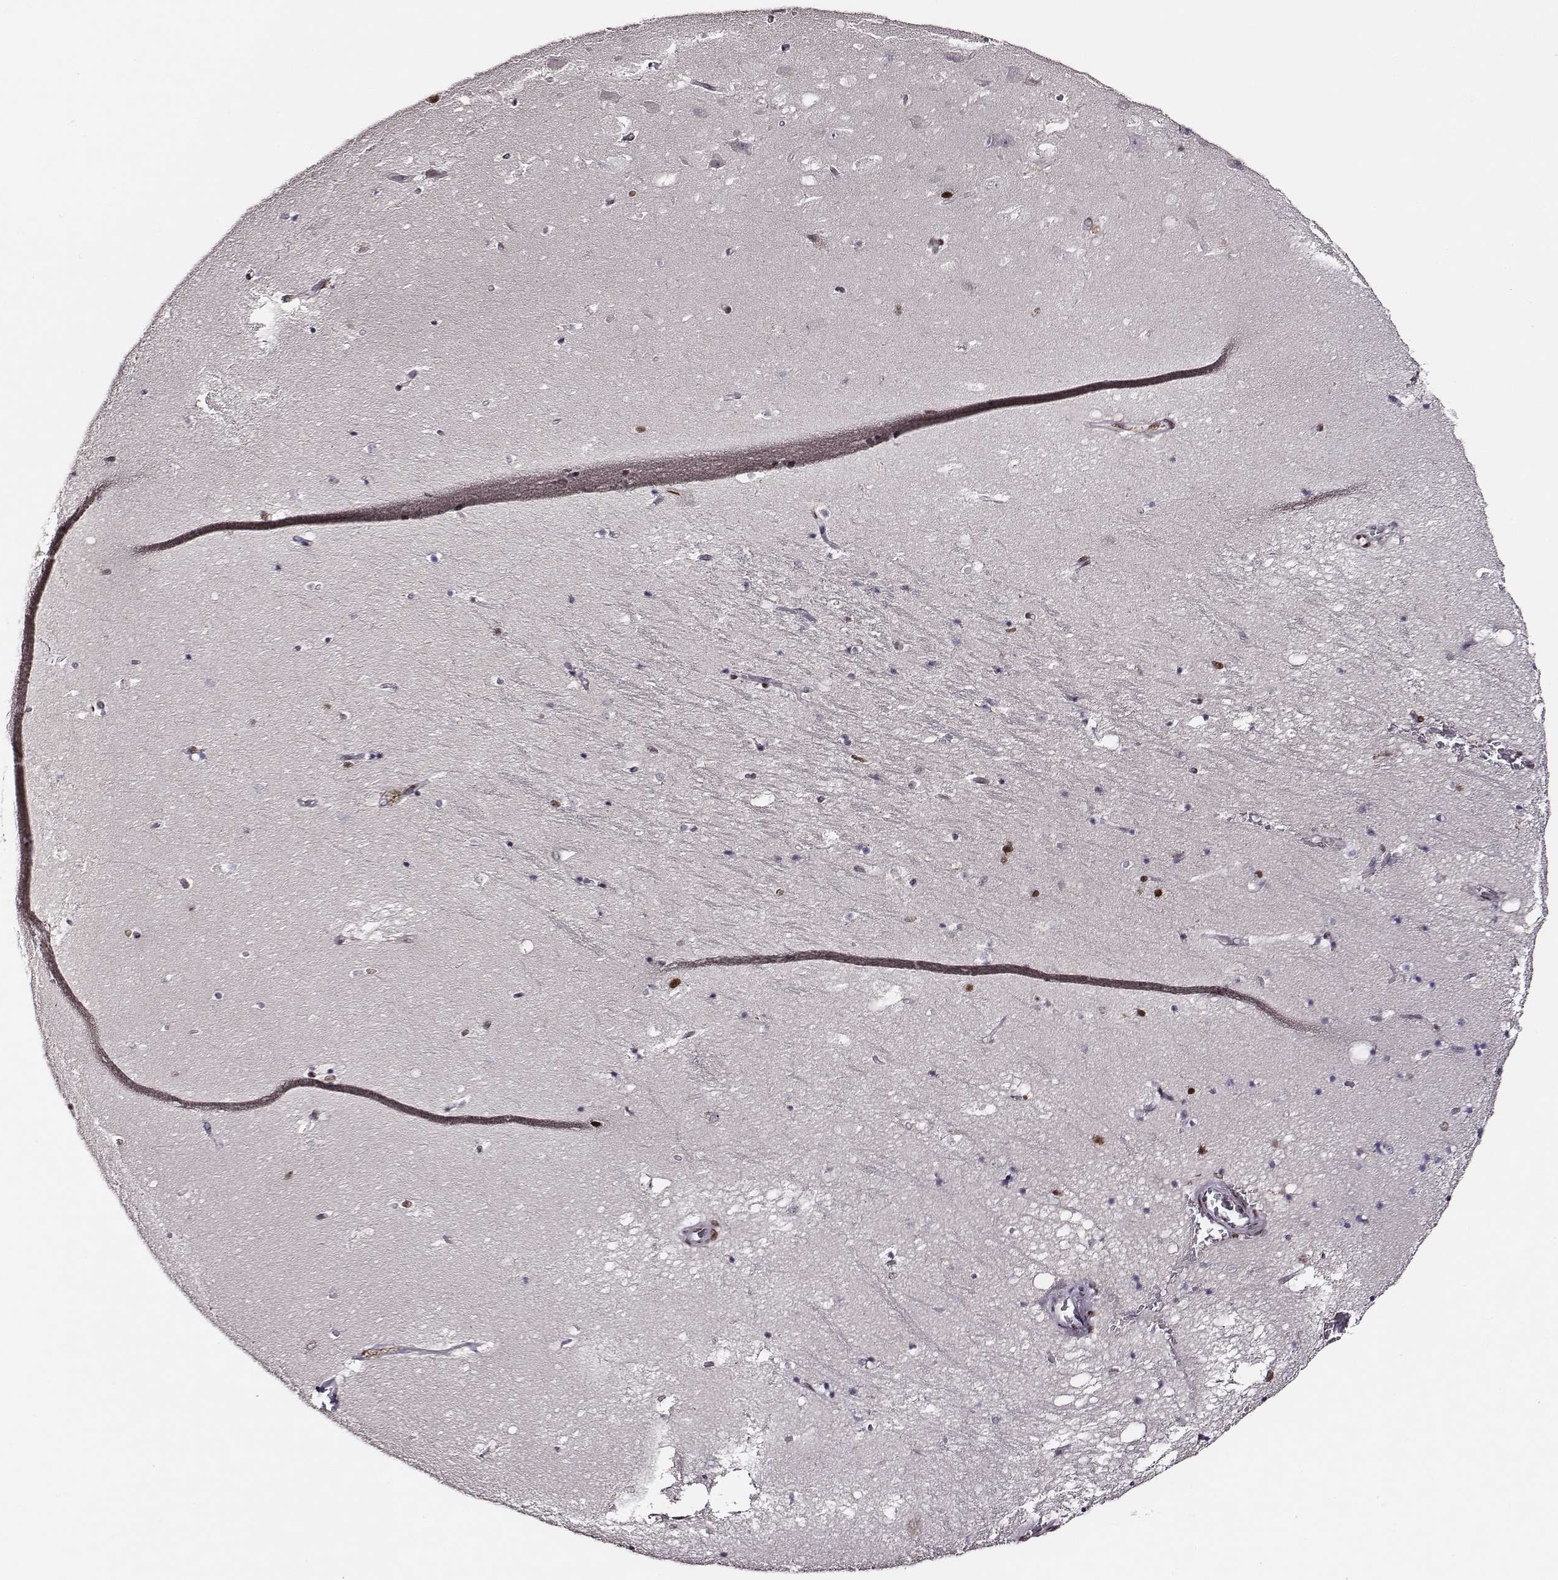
{"staining": {"intensity": "moderate", "quantity": "25%-75%", "location": "nuclear"}, "tissue": "hippocampus", "cell_type": "Glial cells", "image_type": "normal", "snomed": [{"axis": "morphology", "description": "Normal tissue, NOS"}, {"axis": "topography", "description": "Hippocampus"}], "caption": "Protein staining by immunohistochemistry reveals moderate nuclear staining in approximately 25%-75% of glial cells in unremarkable hippocampus. (Stains: DAB in brown, nuclei in blue, Microscopy: brightfield microscopy at high magnification).", "gene": "PPARA", "patient": {"sex": "male", "age": 58}}